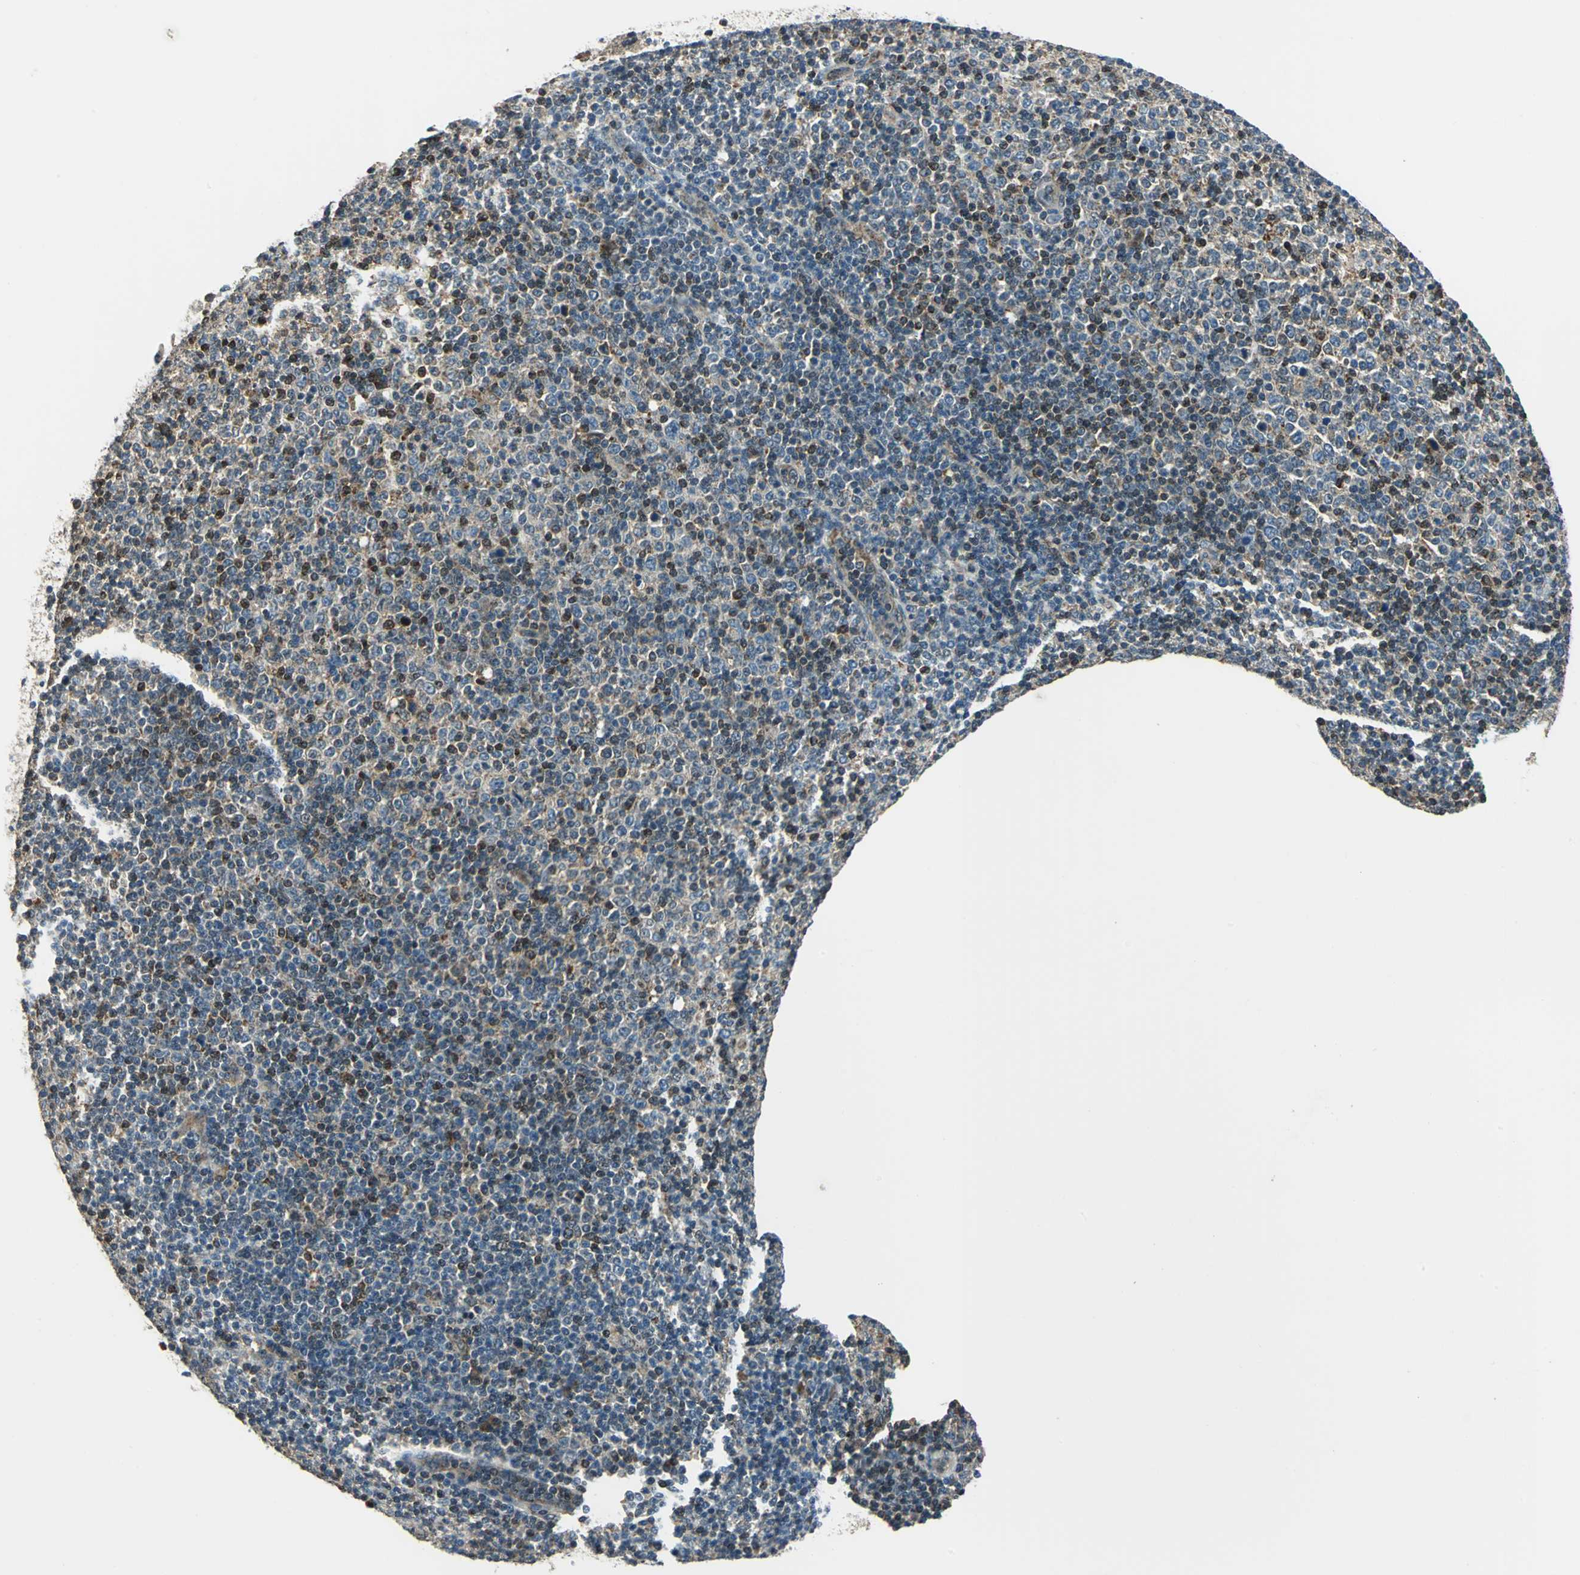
{"staining": {"intensity": "moderate", "quantity": "25%-75%", "location": "cytoplasmic/membranous,nuclear"}, "tissue": "lymphoma", "cell_type": "Tumor cells", "image_type": "cancer", "snomed": [{"axis": "morphology", "description": "Malignant lymphoma, non-Hodgkin's type, Low grade"}, {"axis": "topography", "description": "Lymph node"}], "caption": "Moderate cytoplasmic/membranous and nuclear positivity for a protein is present in about 25%-75% of tumor cells of low-grade malignant lymphoma, non-Hodgkin's type using immunohistochemistry.", "gene": "NUDT2", "patient": {"sex": "male", "age": 70}}